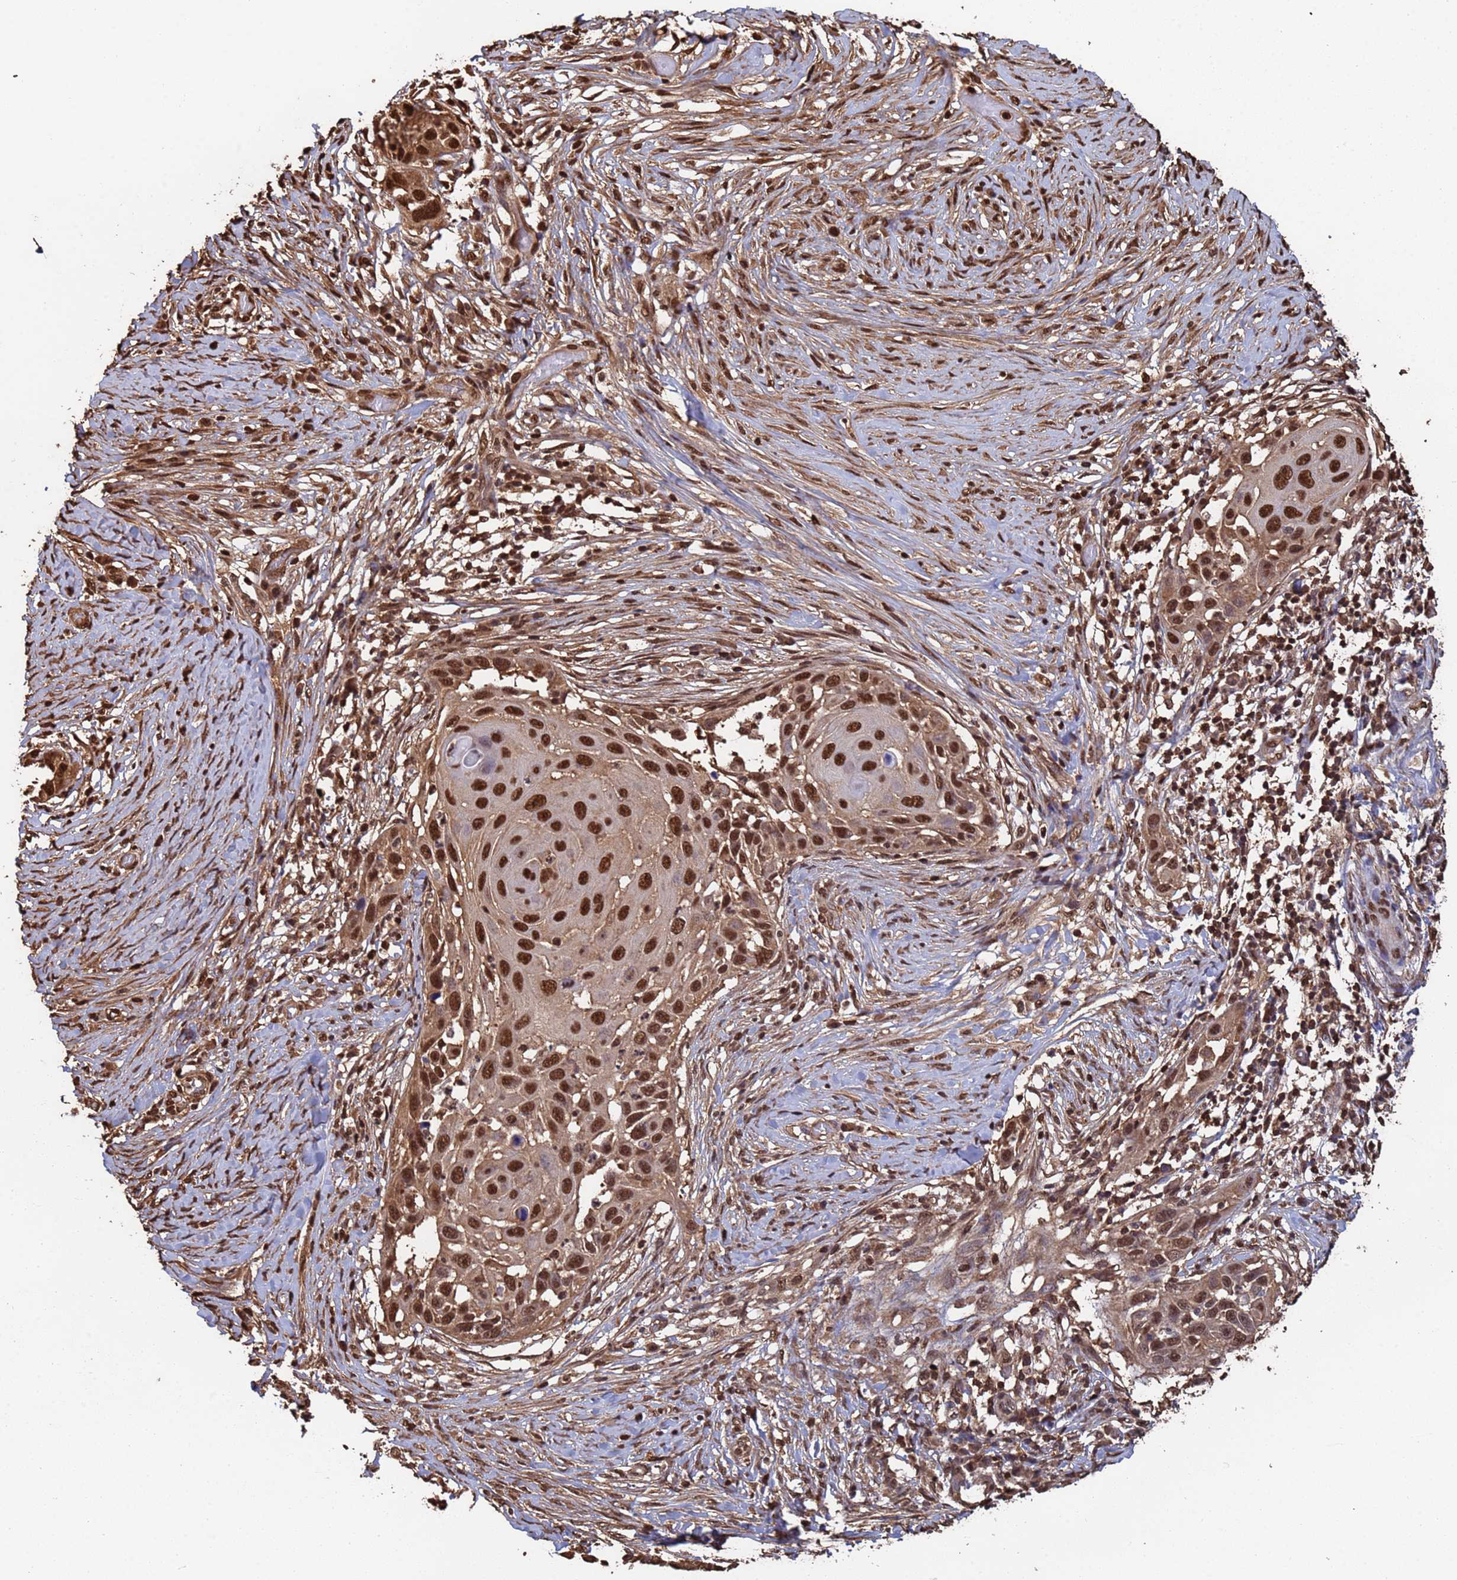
{"staining": {"intensity": "strong", "quantity": ">75%", "location": "nuclear"}, "tissue": "skin cancer", "cell_type": "Tumor cells", "image_type": "cancer", "snomed": [{"axis": "morphology", "description": "Squamous cell carcinoma, NOS"}, {"axis": "topography", "description": "Skin"}], "caption": "This histopathology image exhibits immunohistochemistry staining of skin cancer, with high strong nuclear positivity in about >75% of tumor cells.", "gene": "SUMO4", "patient": {"sex": "female", "age": 44}}